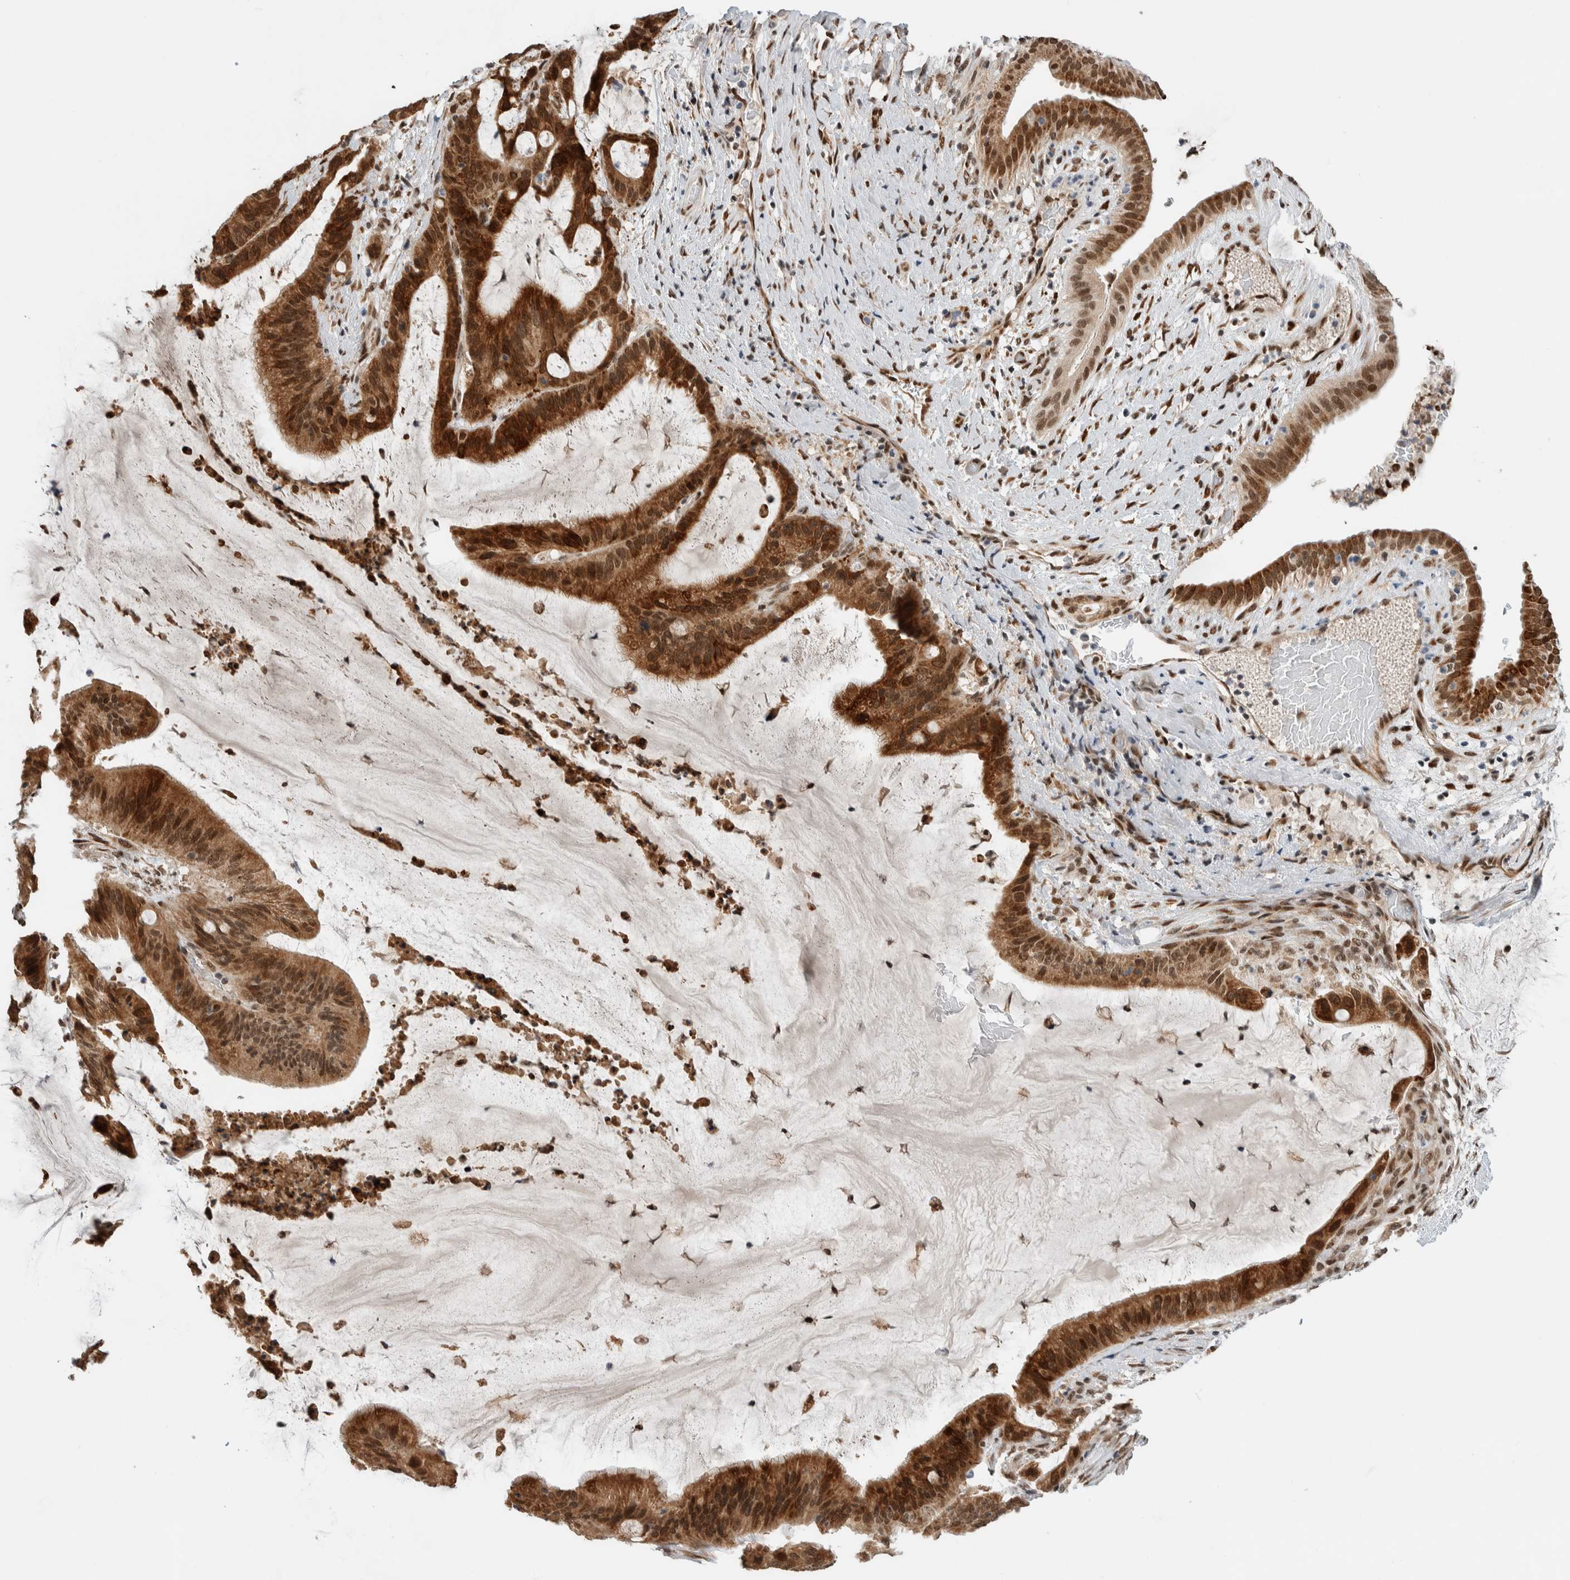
{"staining": {"intensity": "strong", "quantity": ">75%", "location": "cytoplasmic/membranous,nuclear"}, "tissue": "liver cancer", "cell_type": "Tumor cells", "image_type": "cancer", "snomed": [{"axis": "morphology", "description": "Normal tissue, NOS"}, {"axis": "morphology", "description": "Cholangiocarcinoma"}, {"axis": "topography", "description": "Liver"}, {"axis": "topography", "description": "Peripheral nerve tissue"}], "caption": "This is a micrograph of immunohistochemistry staining of cholangiocarcinoma (liver), which shows strong positivity in the cytoplasmic/membranous and nuclear of tumor cells.", "gene": "TNRC18", "patient": {"sex": "female", "age": 73}}